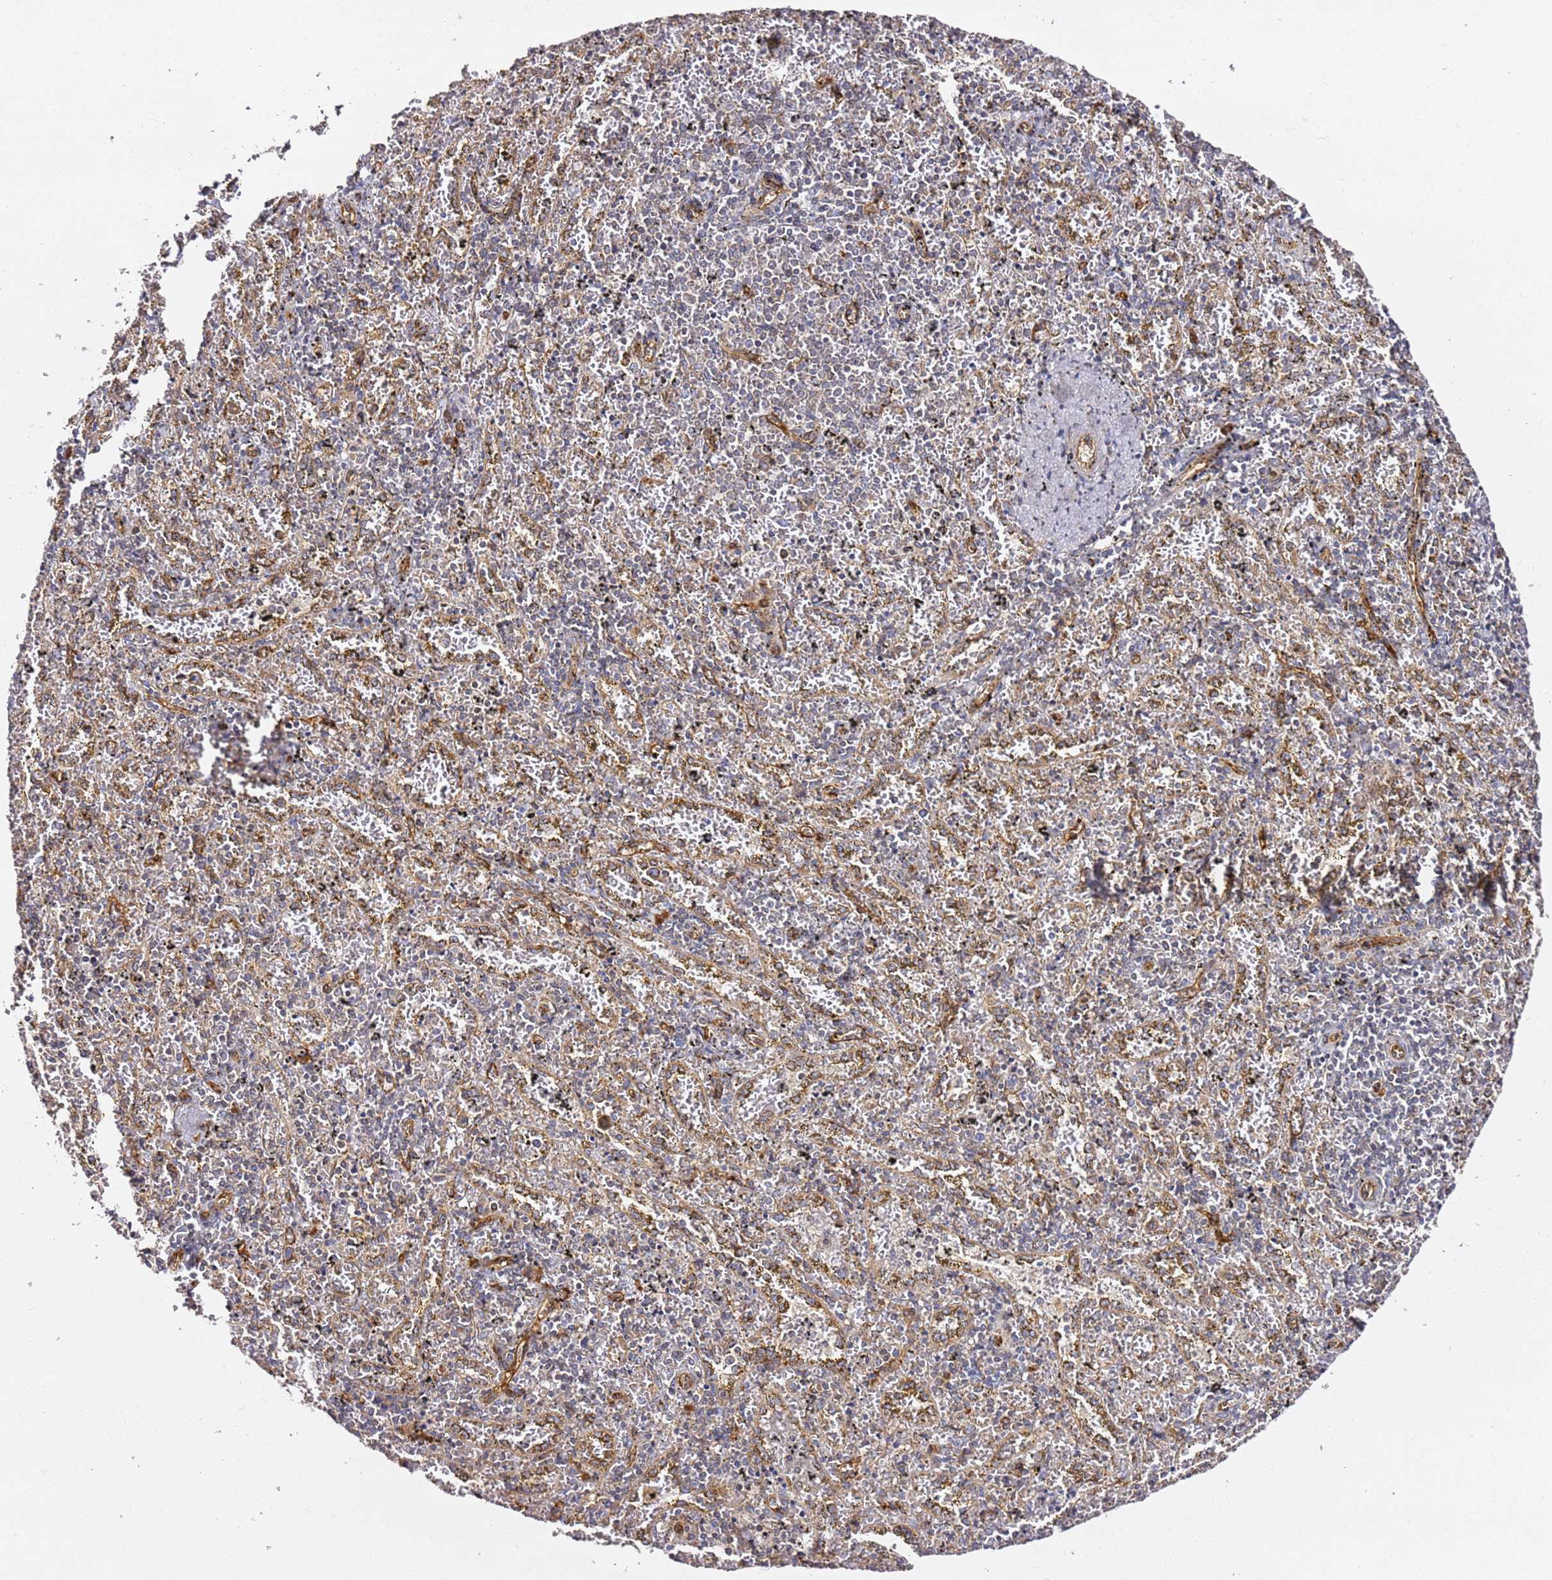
{"staining": {"intensity": "negative", "quantity": "none", "location": "none"}, "tissue": "spleen", "cell_type": "Cells in red pulp", "image_type": "normal", "snomed": [{"axis": "morphology", "description": "Normal tissue, NOS"}, {"axis": "topography", "description": "Spleen"}], "caption": "IHC of normal human spleen exhibits no staining in cells in red pulp. (DAB (3,3'-diaminobenzidine) immunohistochemistry visualized using brightfield microscopy, high magnification).", "gene": "KIF7", "patient": {"sex": "male", "age": 11}}